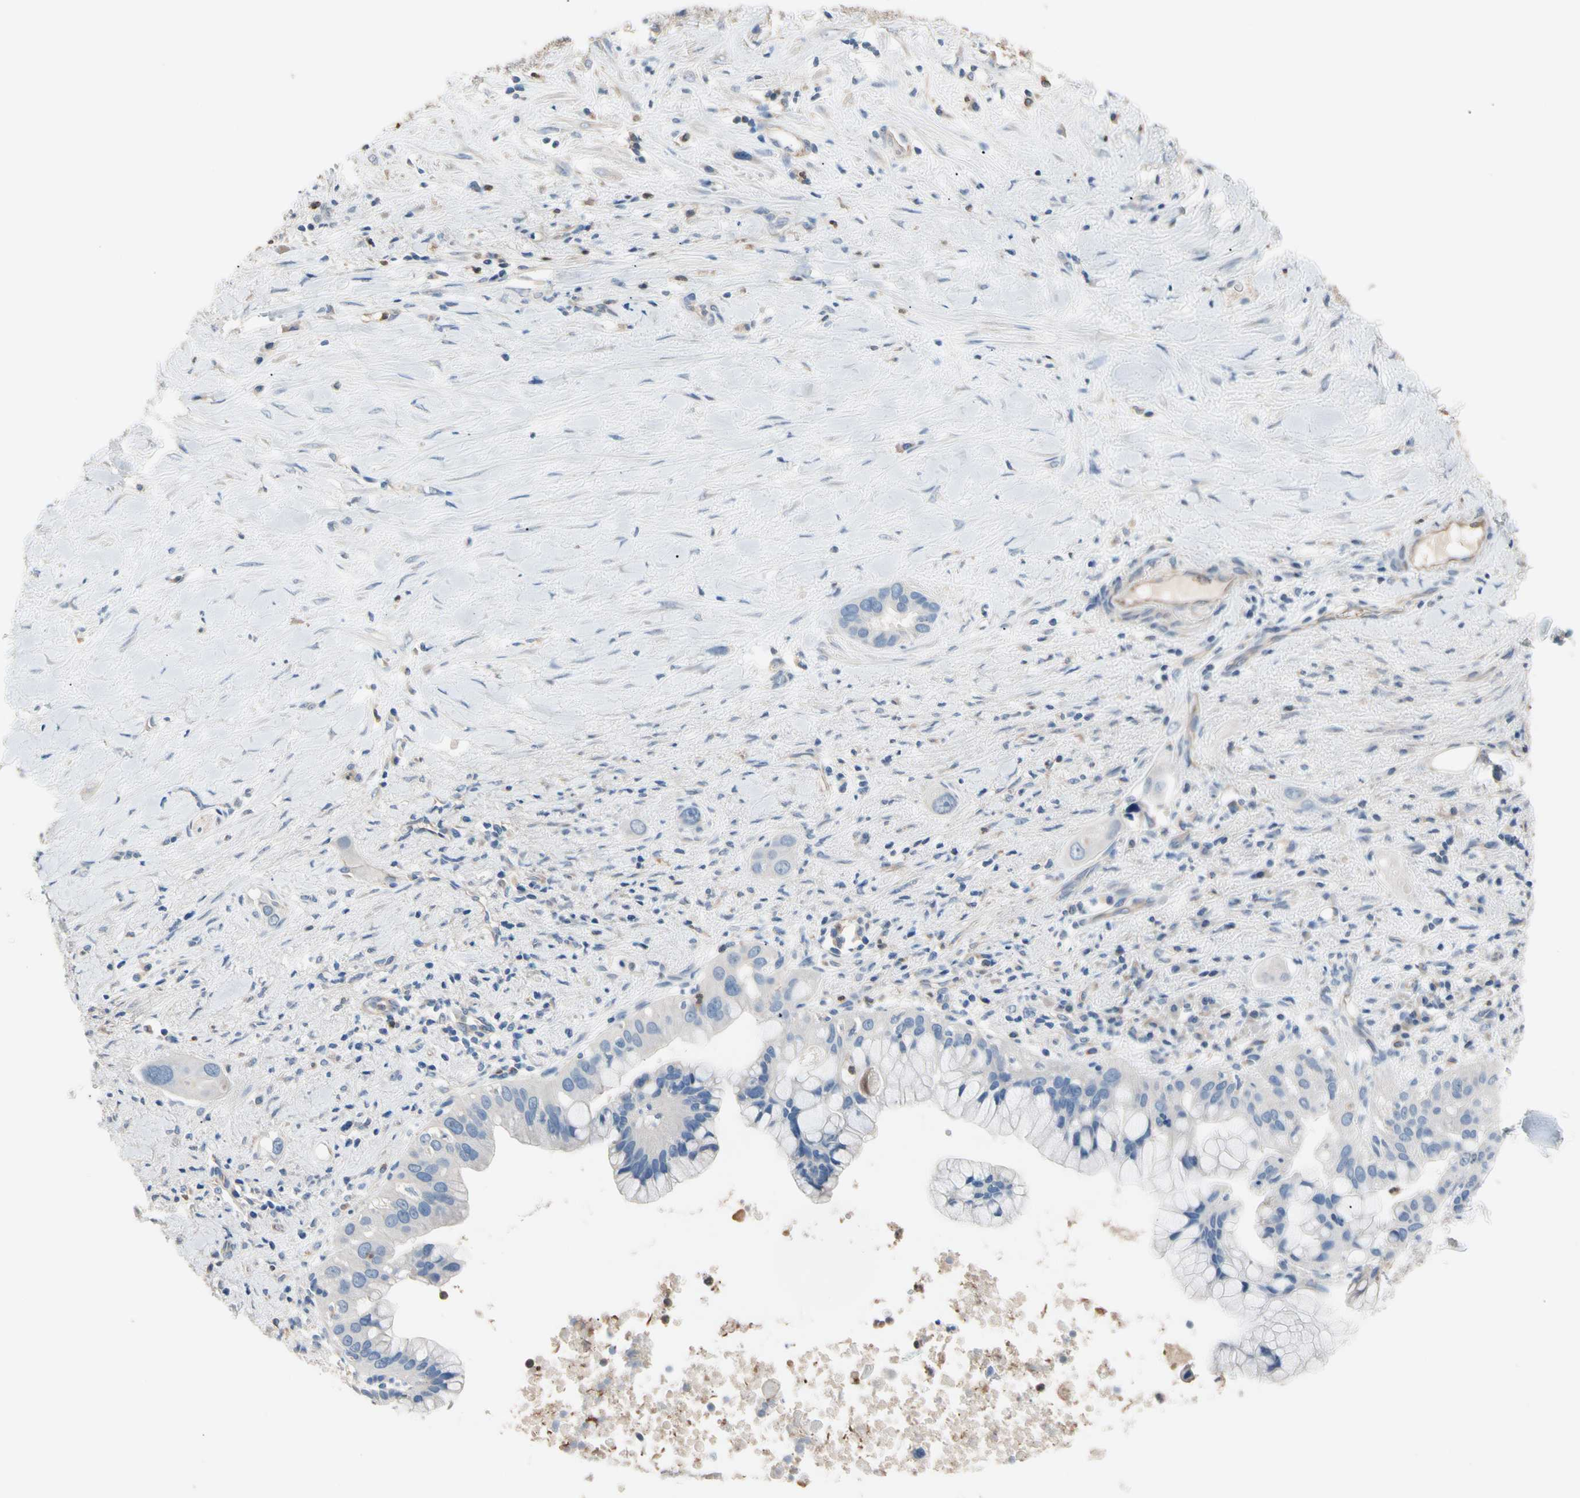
{"staining": {"intensity": "negative", "quantity": "none", "location": "none"}, "tissue": "liver cancer", "cell_type": "Tumor cells", "image_type": "cancer", "snomed": [{"axis": "morphology", "description": "Cholangiocarcinoma"}, {"axis": "topography", "description": "Liver"}], "caption": "DAB immunohistochemical staining of human cholangiocarcinoma (liver) displays no significant expression in tumor cells.", "gene": "BBOX1", "patient": {"sex": "female", "age": 65}}